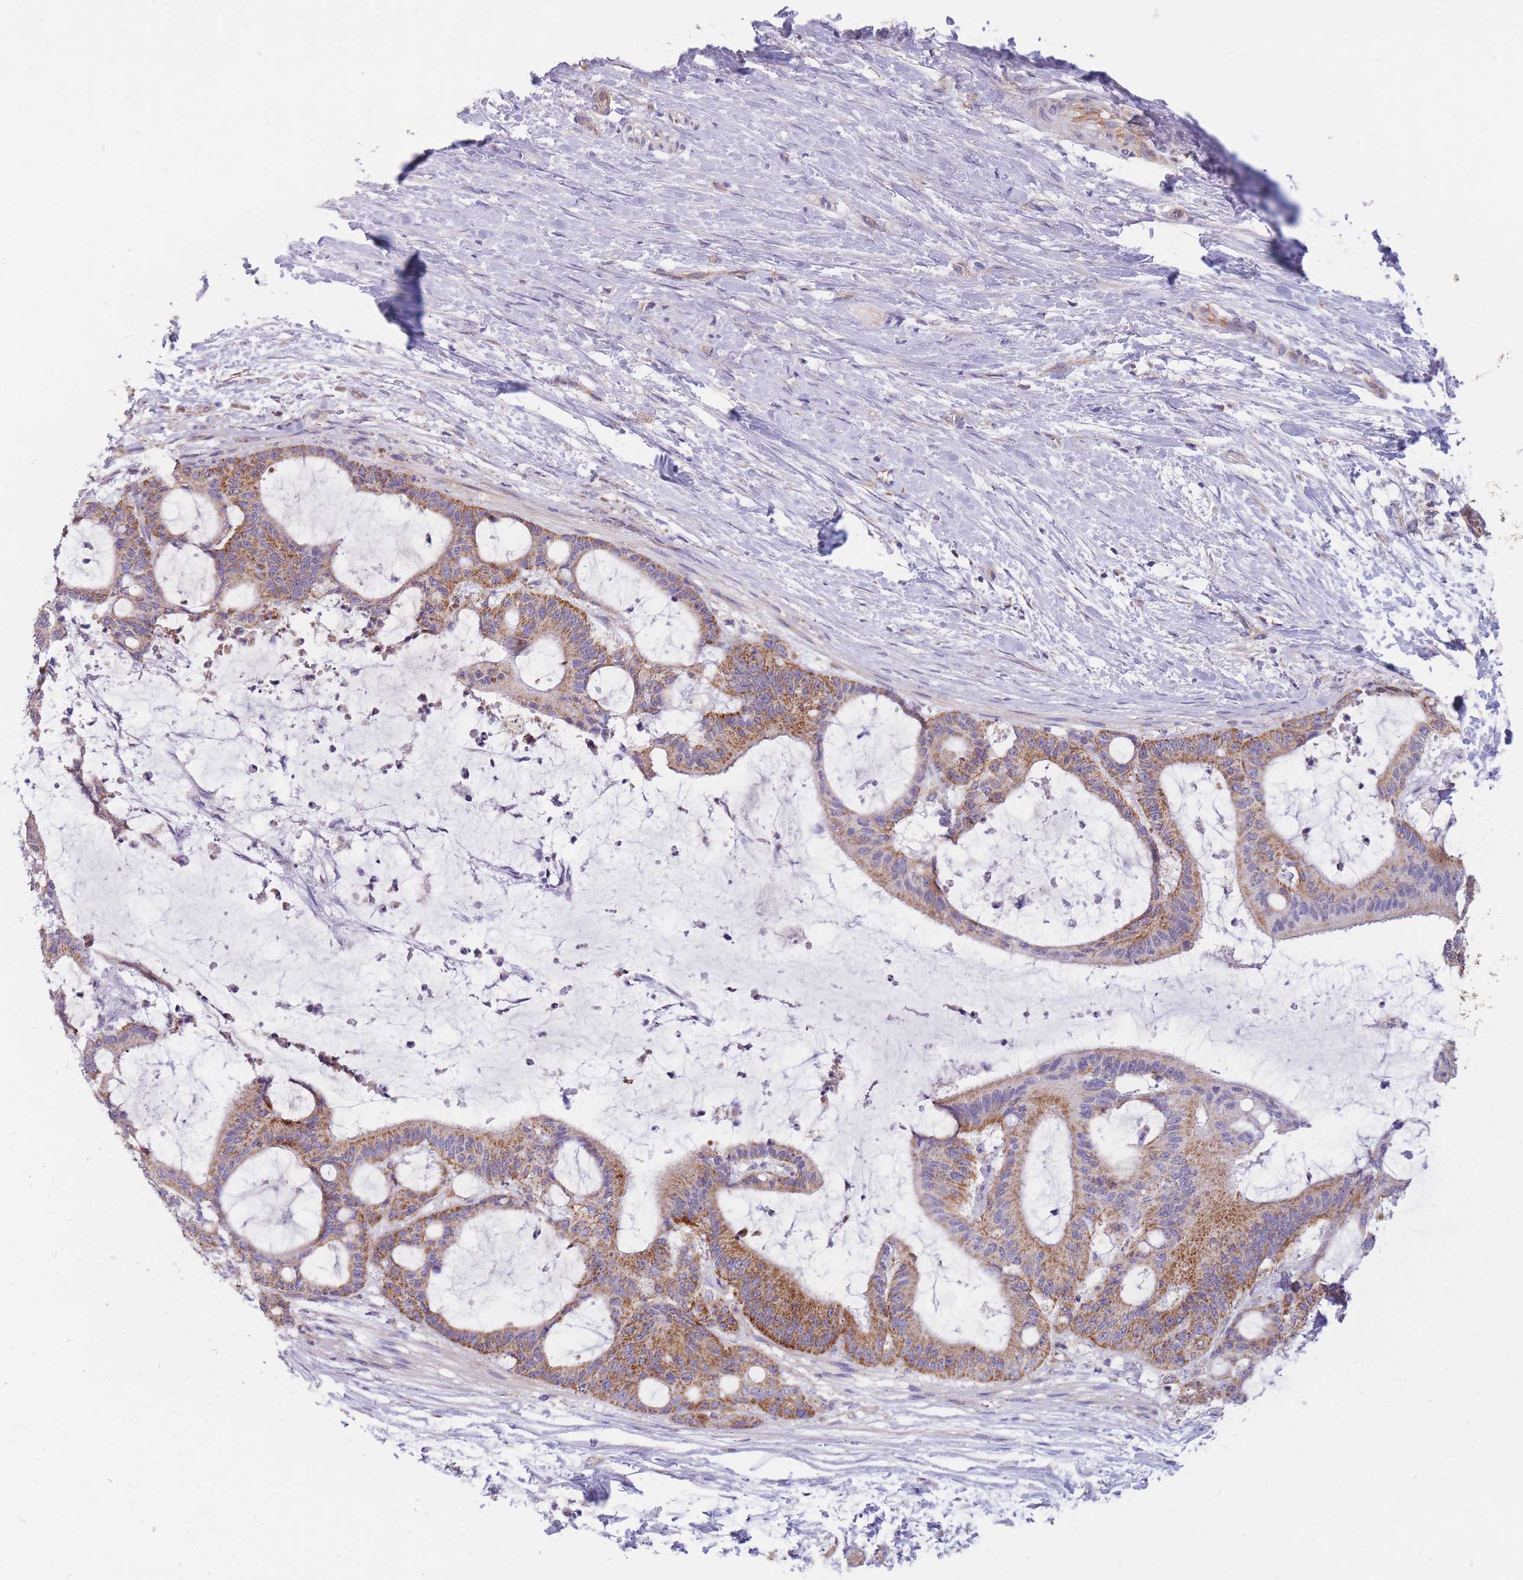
{"staining": {"intensity": "moderate", "quantity": ">75%", "location": "cytoplasmic/membranous"}, "tissue": "liver cancer", "cell_type": "Tumor cells", "image_type": "cancer", "snomed": [{"axis": "morphology", "description": "Normal tissue, NOS"}, {"axis": "morphology", "description": "Cholangiocarcinoma"}, {"axis": "topography", "description": "Liver"}, {"axis": "topography", "description": "Peripheral nerve tissue"}], "caption": "Protein staining reveals moderate cytoplasmic/membranous staining in about >75% of tumor cells in liver cholangiocarcinoma. (Brightfield microscopy of DAB IHC at high magnification).", "gene": "MRPS9", "patient": {"sex": "female", "age": 73}}